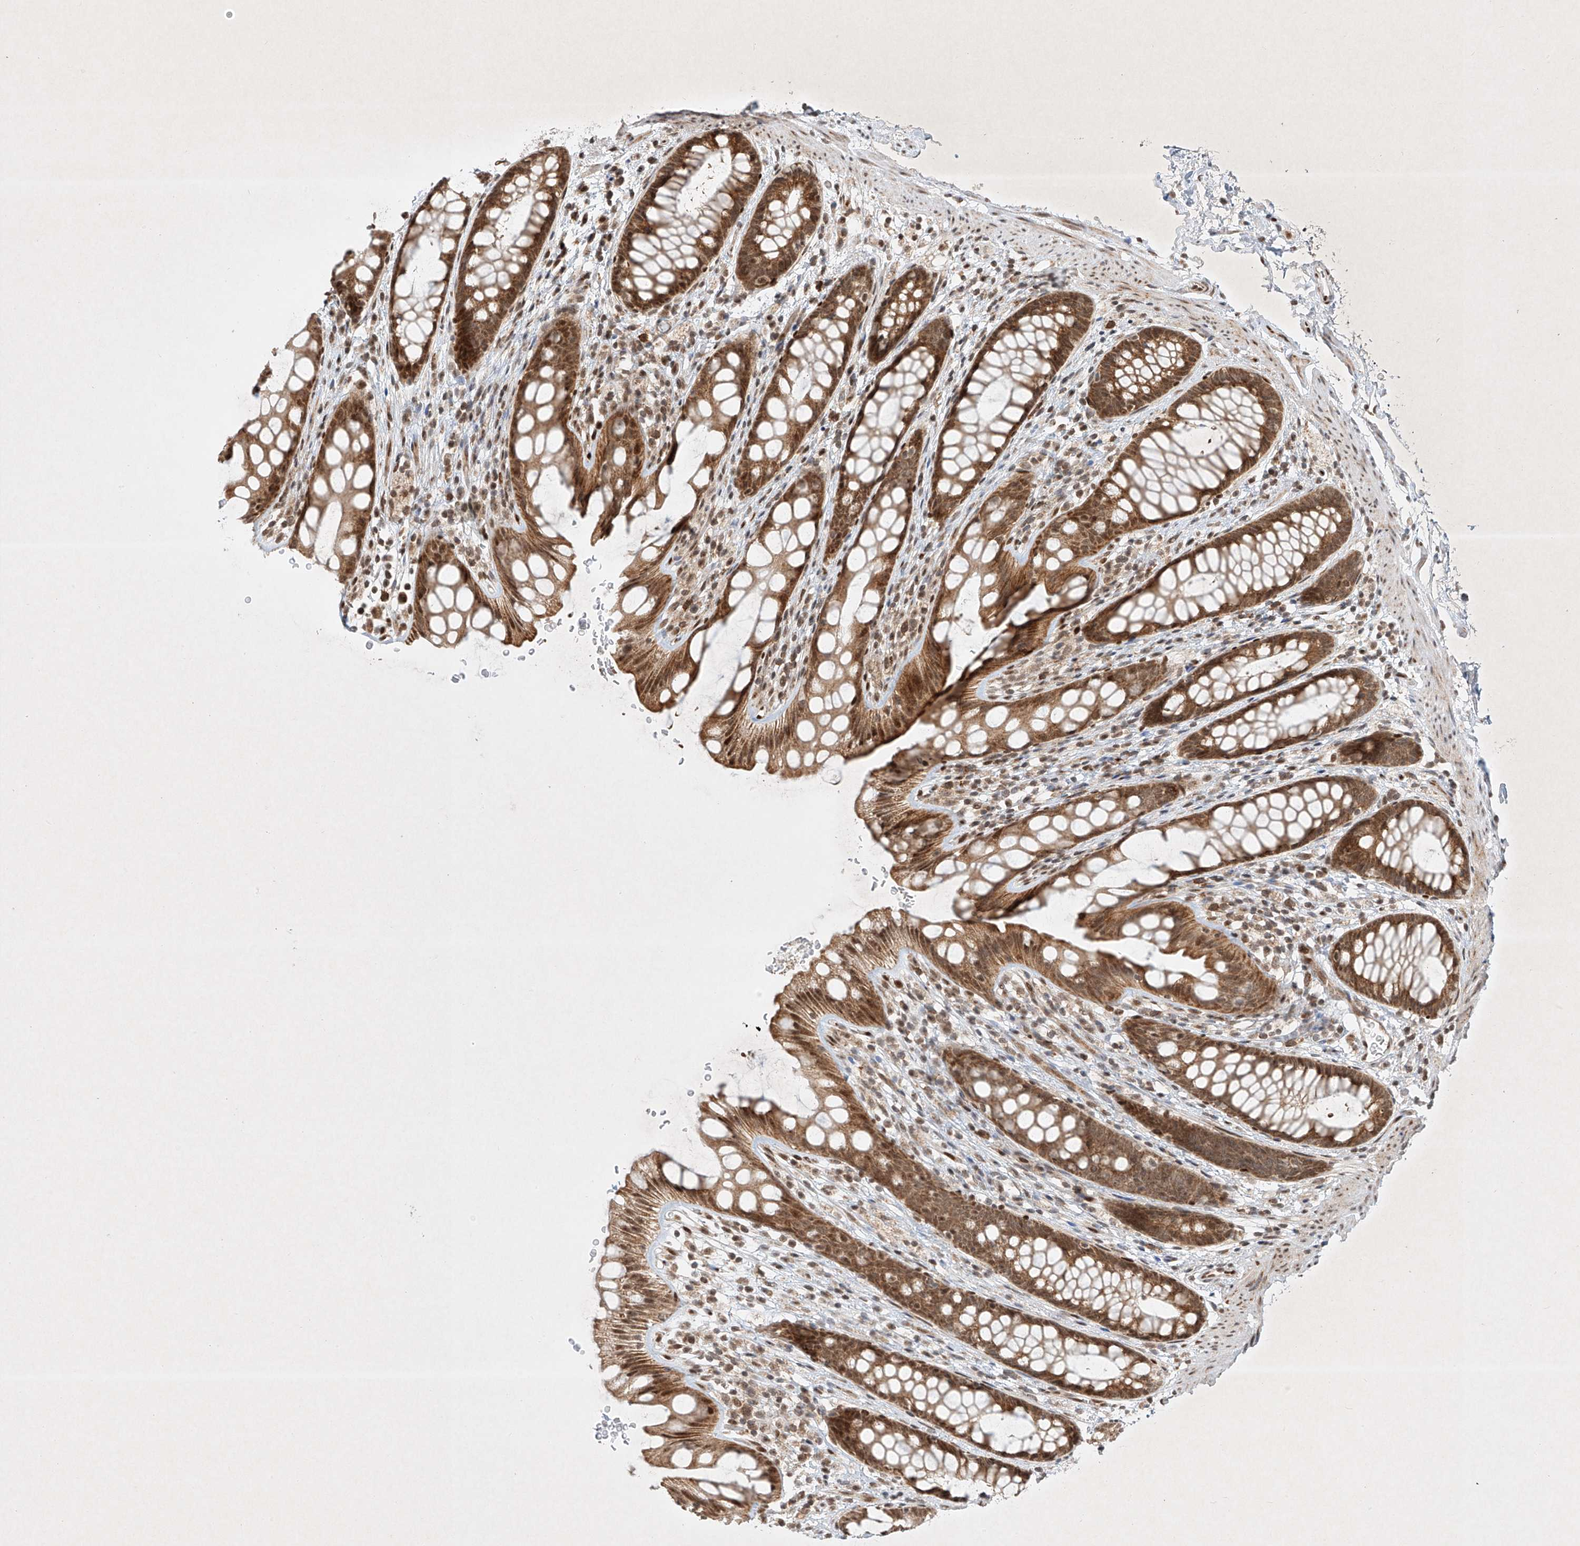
{"staining": {"intensity": "moderate", "quantity": ">75%", "location": "cytoplasmic/membranous,nuclear"}, "tissue": "rectum", "cell_type": "Glandular cells", "image_type": "normal", "snomed": [{"axis": "morphology", "description": "Normal tissue, NOS"}, {"axis": "topography", "description": "Rectum"}], "caption": "Immunohistochemistry (IHC) of benign rectum exhibits medium levels of moderate cytoplasmic/membranous,nuclear positivity in approximately >75% of glandular cells.", "gene": "EPG5", "patient": {"sex": "female", "age": 65}}